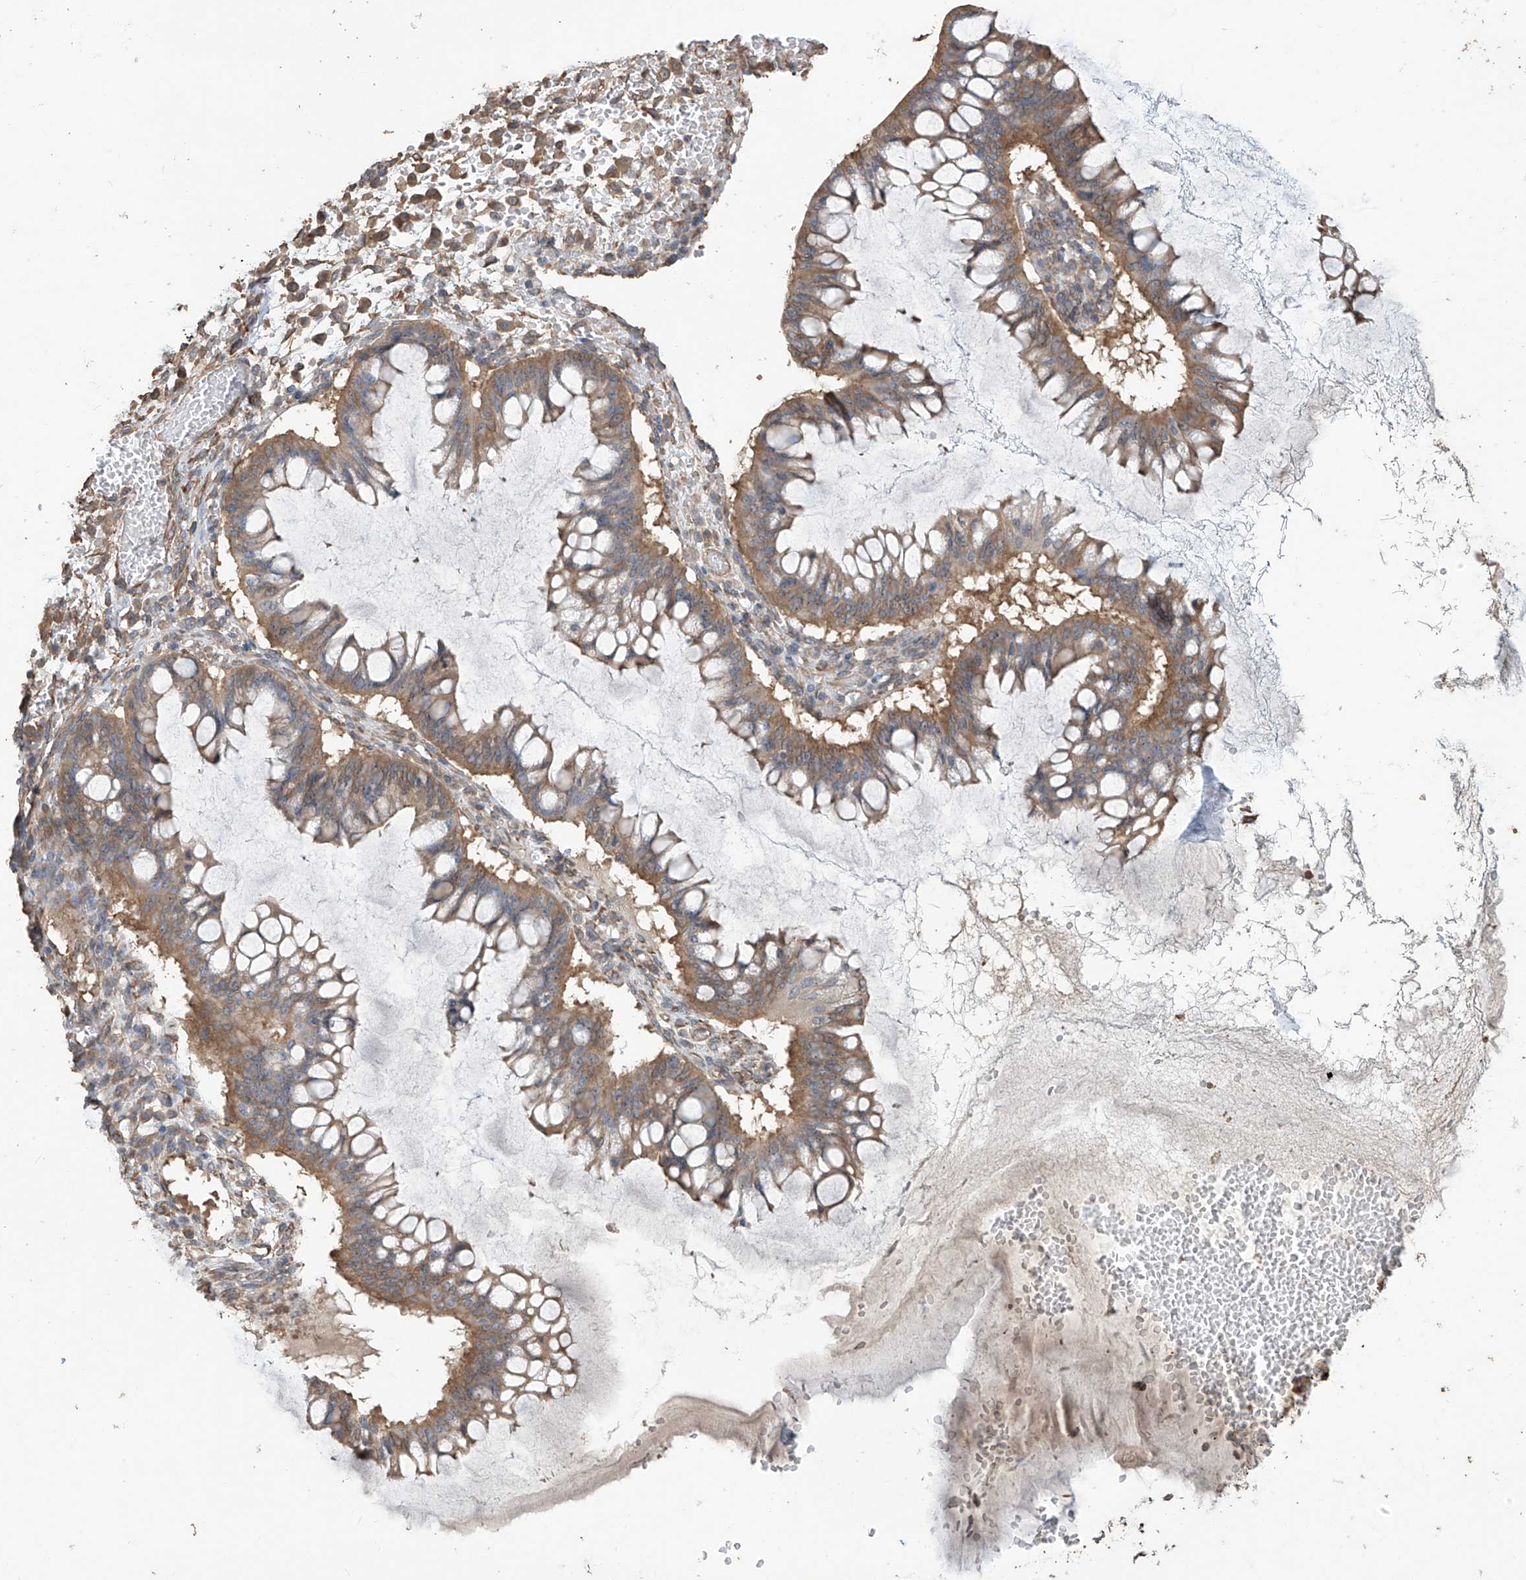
{"staining": {"intensity": "moderate", "quantity": "25%-75%", "location": "cytoplasmic/membranous"}, "tissue": "ovarian cancer", "cell_type": "Tumor cells", "image_type": "cancer", "snomed": [{"axis": "morphology", "description": "Cystadenocarcinoma, mucinous, NOS"}, {"axis": "topography", "description": "Ovary"}], "caption": "Protein expression analysis of human mucinous cystadenocarcinoma (ovarian) reveals moderate cytoplasmic/membranous positivity in approximately 25%-75% of tumor cells.", "gene": "AGBL5", "patient": {"sex": "female", "age": 73}}